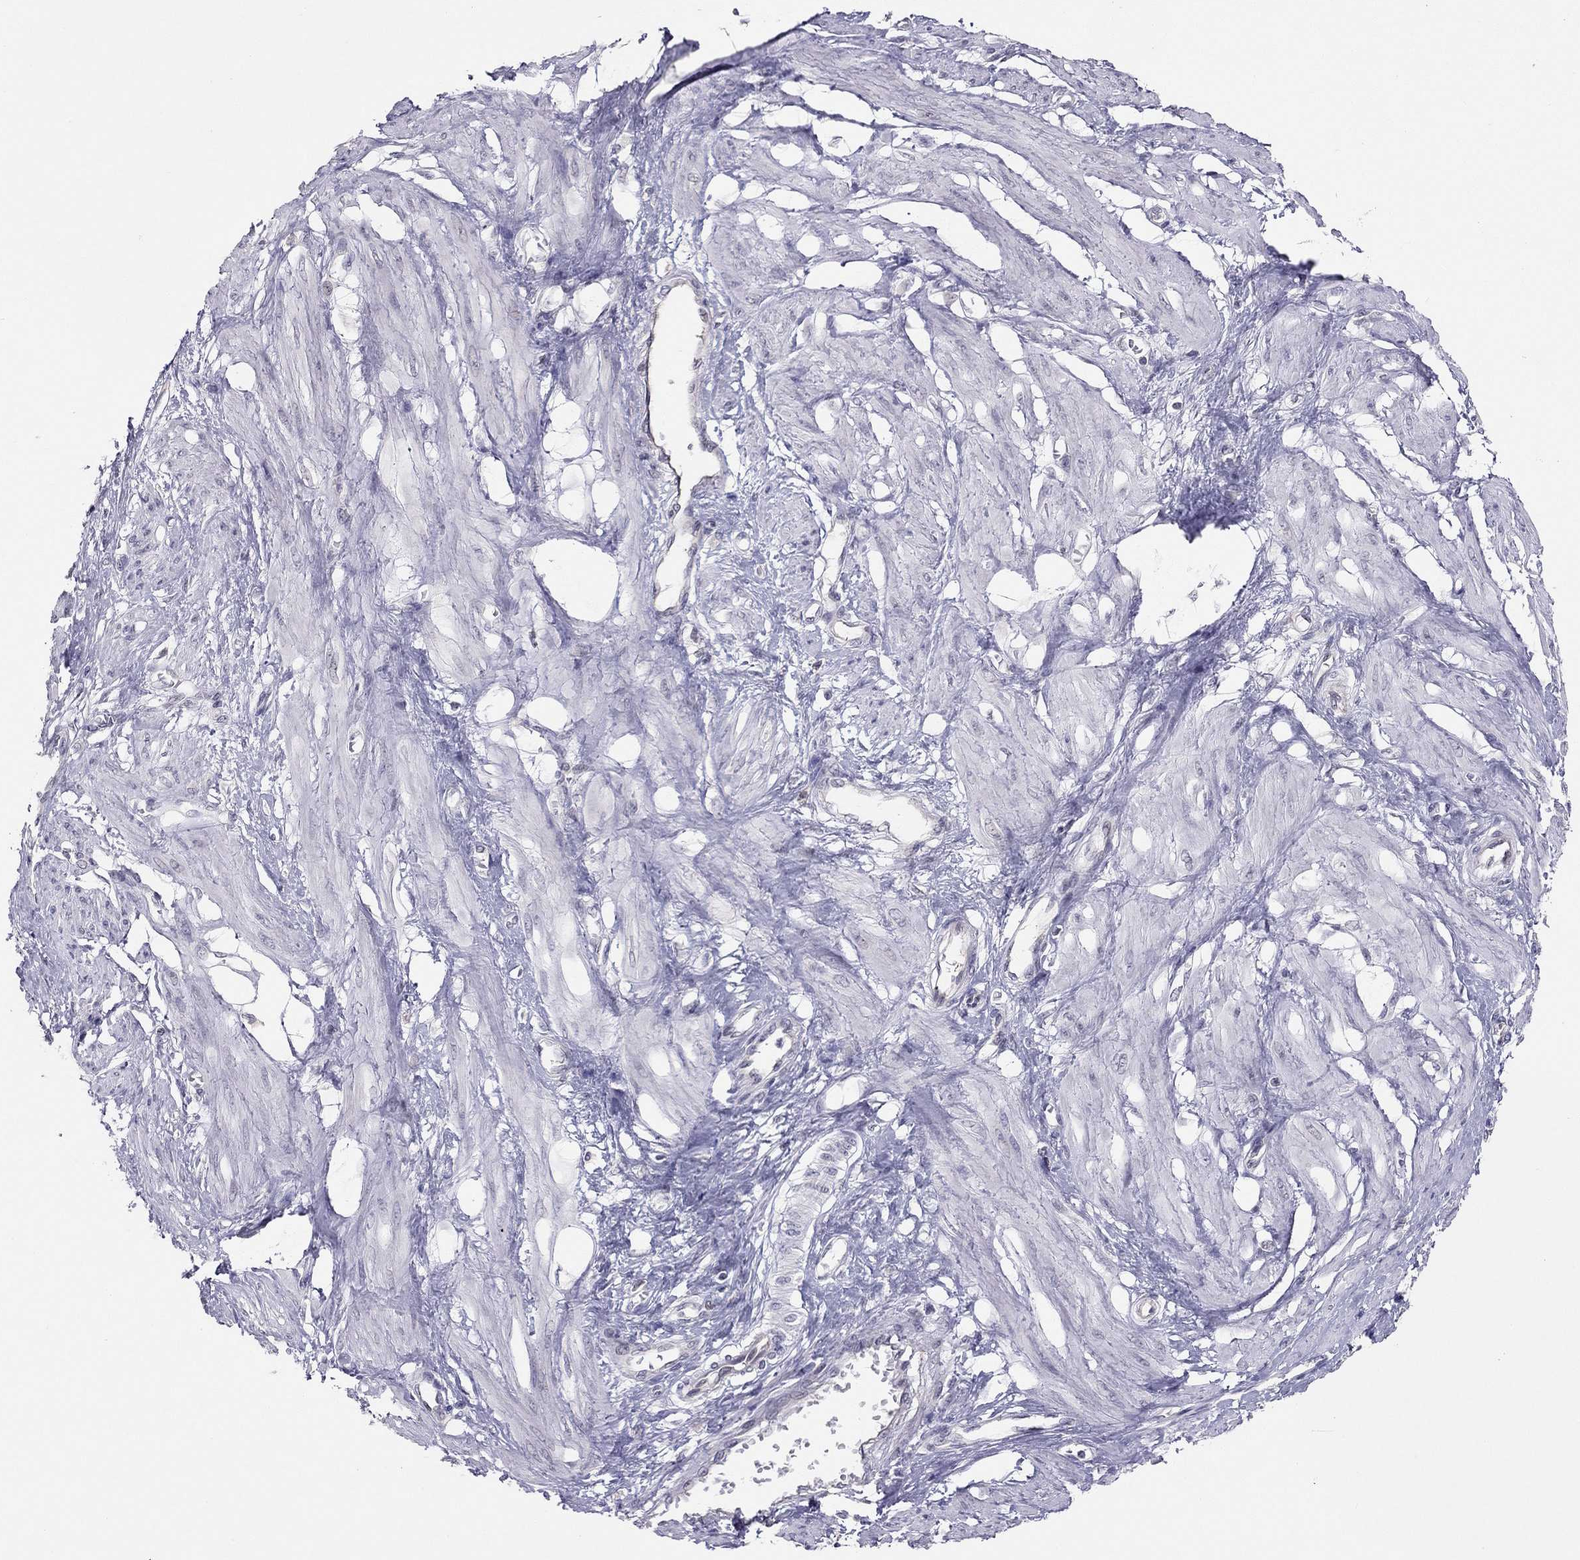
{"staining": {"intensity": "negative", "quantity": "none", "location": "none"}, "tissue": "smooth muscle", "cell_type": "Smooth muscle cells", "image_type": "normal", "snomed": [{"axis": "morphology", "description": "Normal tissue, NOS"}, {"axis": "topography", "description": "Smooth muscle"}, {"axis": "topography", "description": "Uterus"}], "caption": "There is no significant positivity in smooth muscle cells of smooth muscle.", "gene": "HSF2BP", "patient": {"sex": "female", "age": 39}}